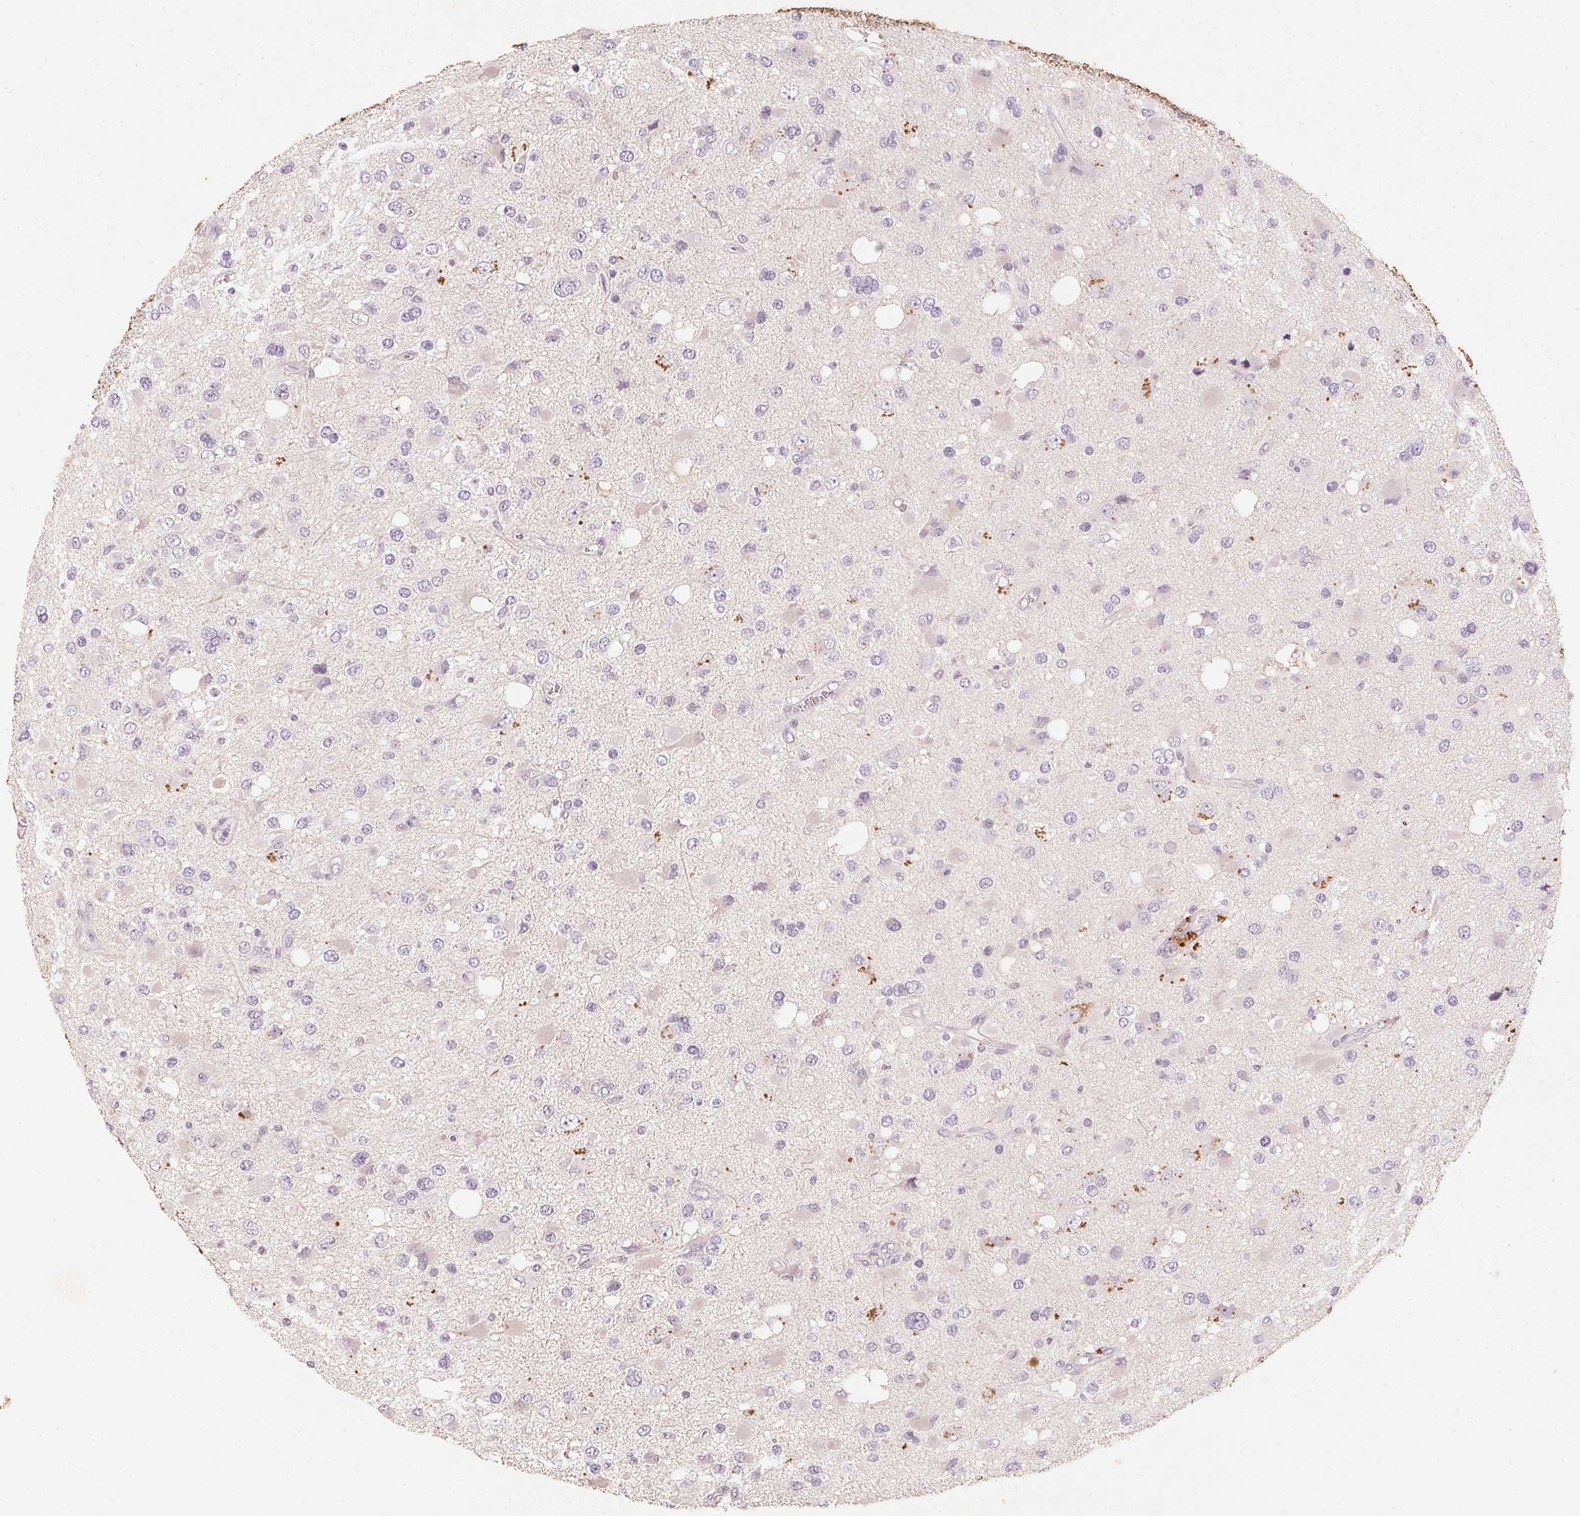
{"staining": {"intensity": "negative", "quantity": "none", "location": "none"}, "tissue": "glioma", "cell_type": "Tumor cells", "image_type": "cancer", "snomed": [{"axis": "morphology", "description": "Glioma, malignant, High grade"}, {"axis": "topography", "description": "Brain"}], "caption": "An image of human malignant glioma (high-grade) is negative for staining in tumor cells.", "gene": "CXCL5", "patient": {"sex": "male", "age": 53}}